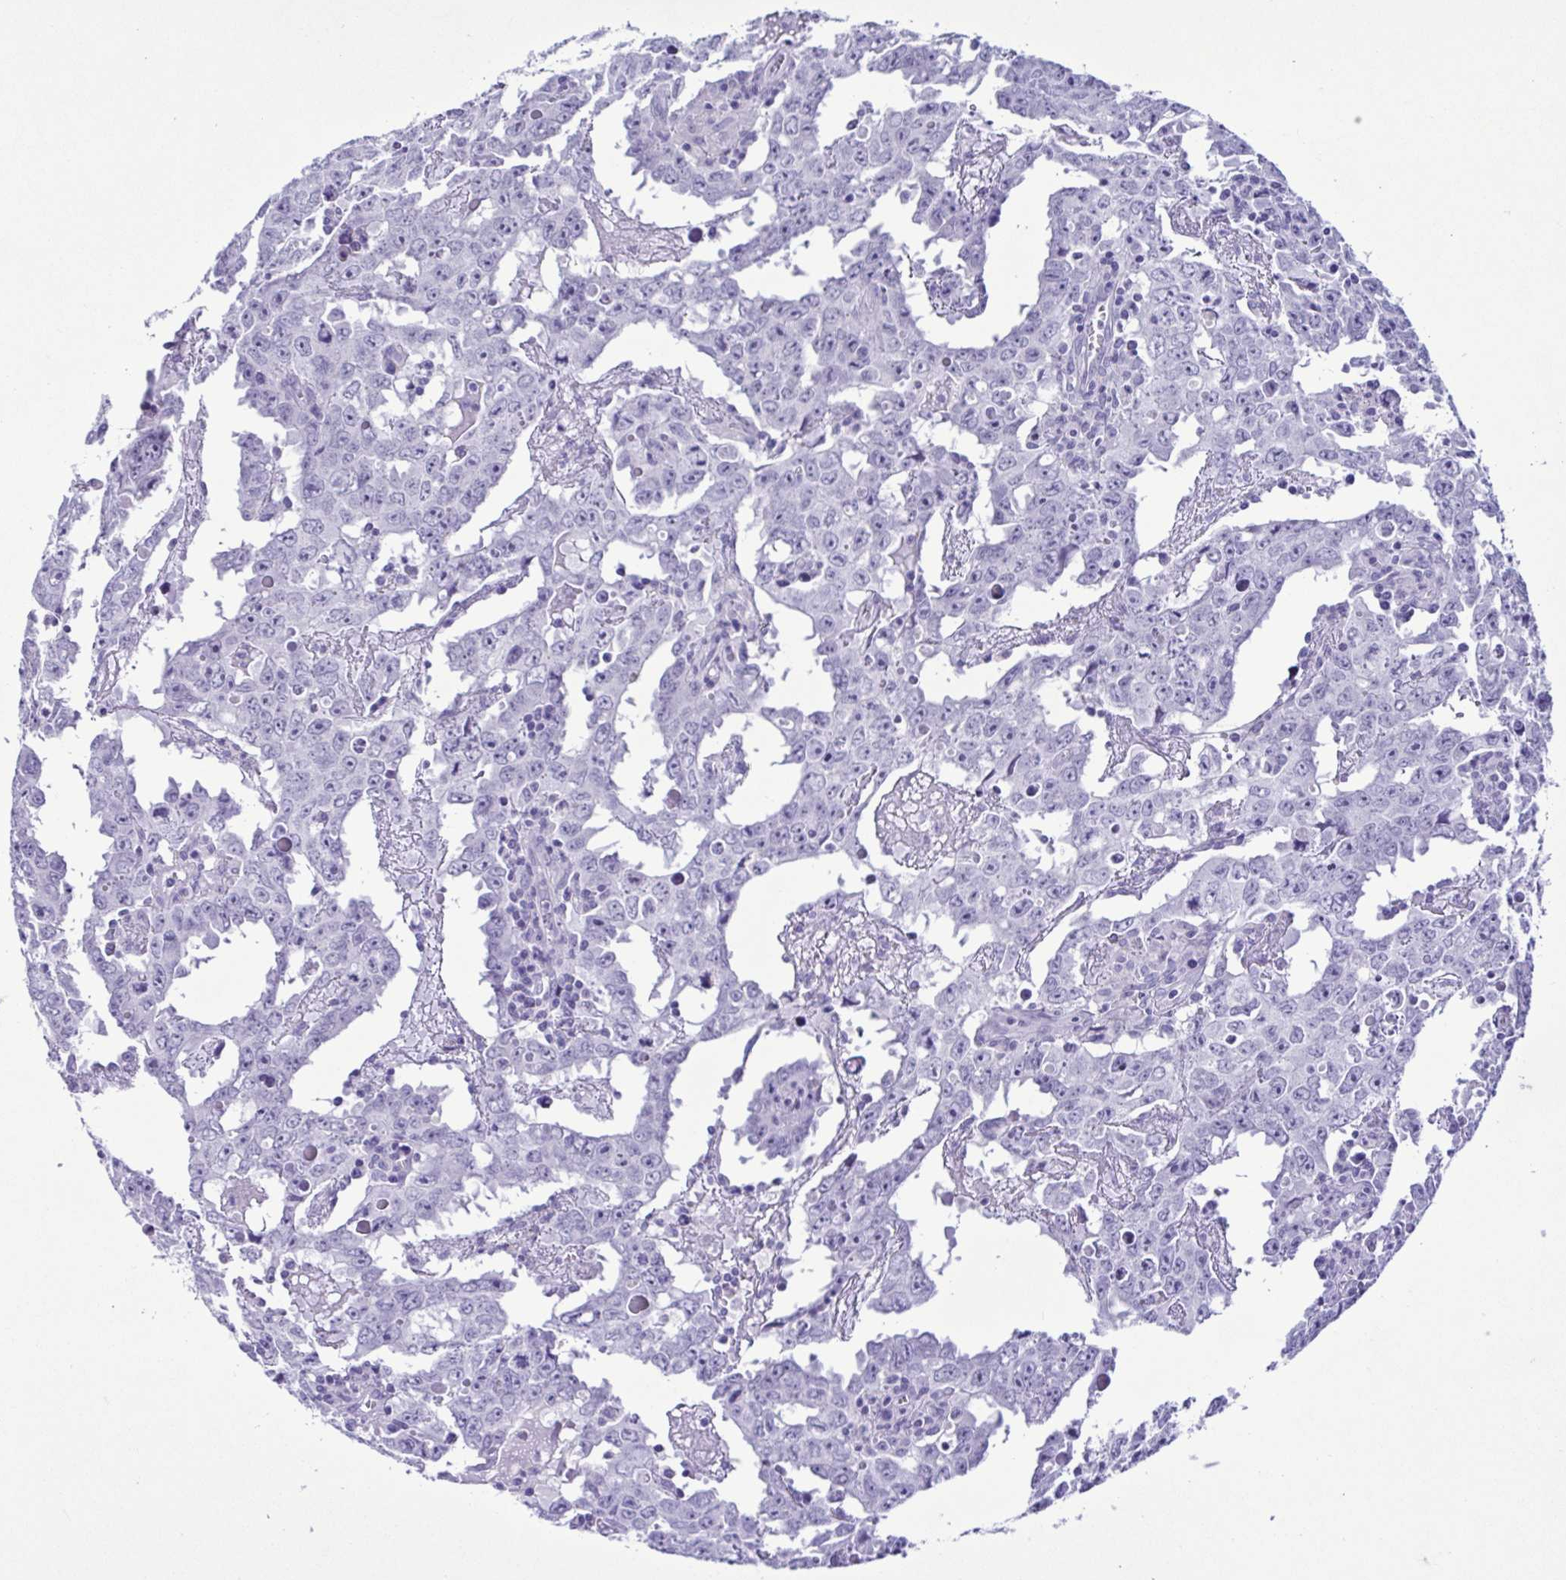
{"staining": {"intensity": "negative", "quantity": "none", "location": "none"}, "tissue": "testis cancer", "cell_type": "Tumor cells", "image_type": "cancer", "snomed": [{"axis": "morphology", "description": "Carcinoma, Embryonal, NOS"}, {"axis": "topography", "description": "Testis"}], "caption": "Immunohistochemical staining of testis cancer (embryonal carcinoma) shows no significant staining in tumor cells.", "gene": "SPATA16", "patient": {"sex": "male", "age": 22}}